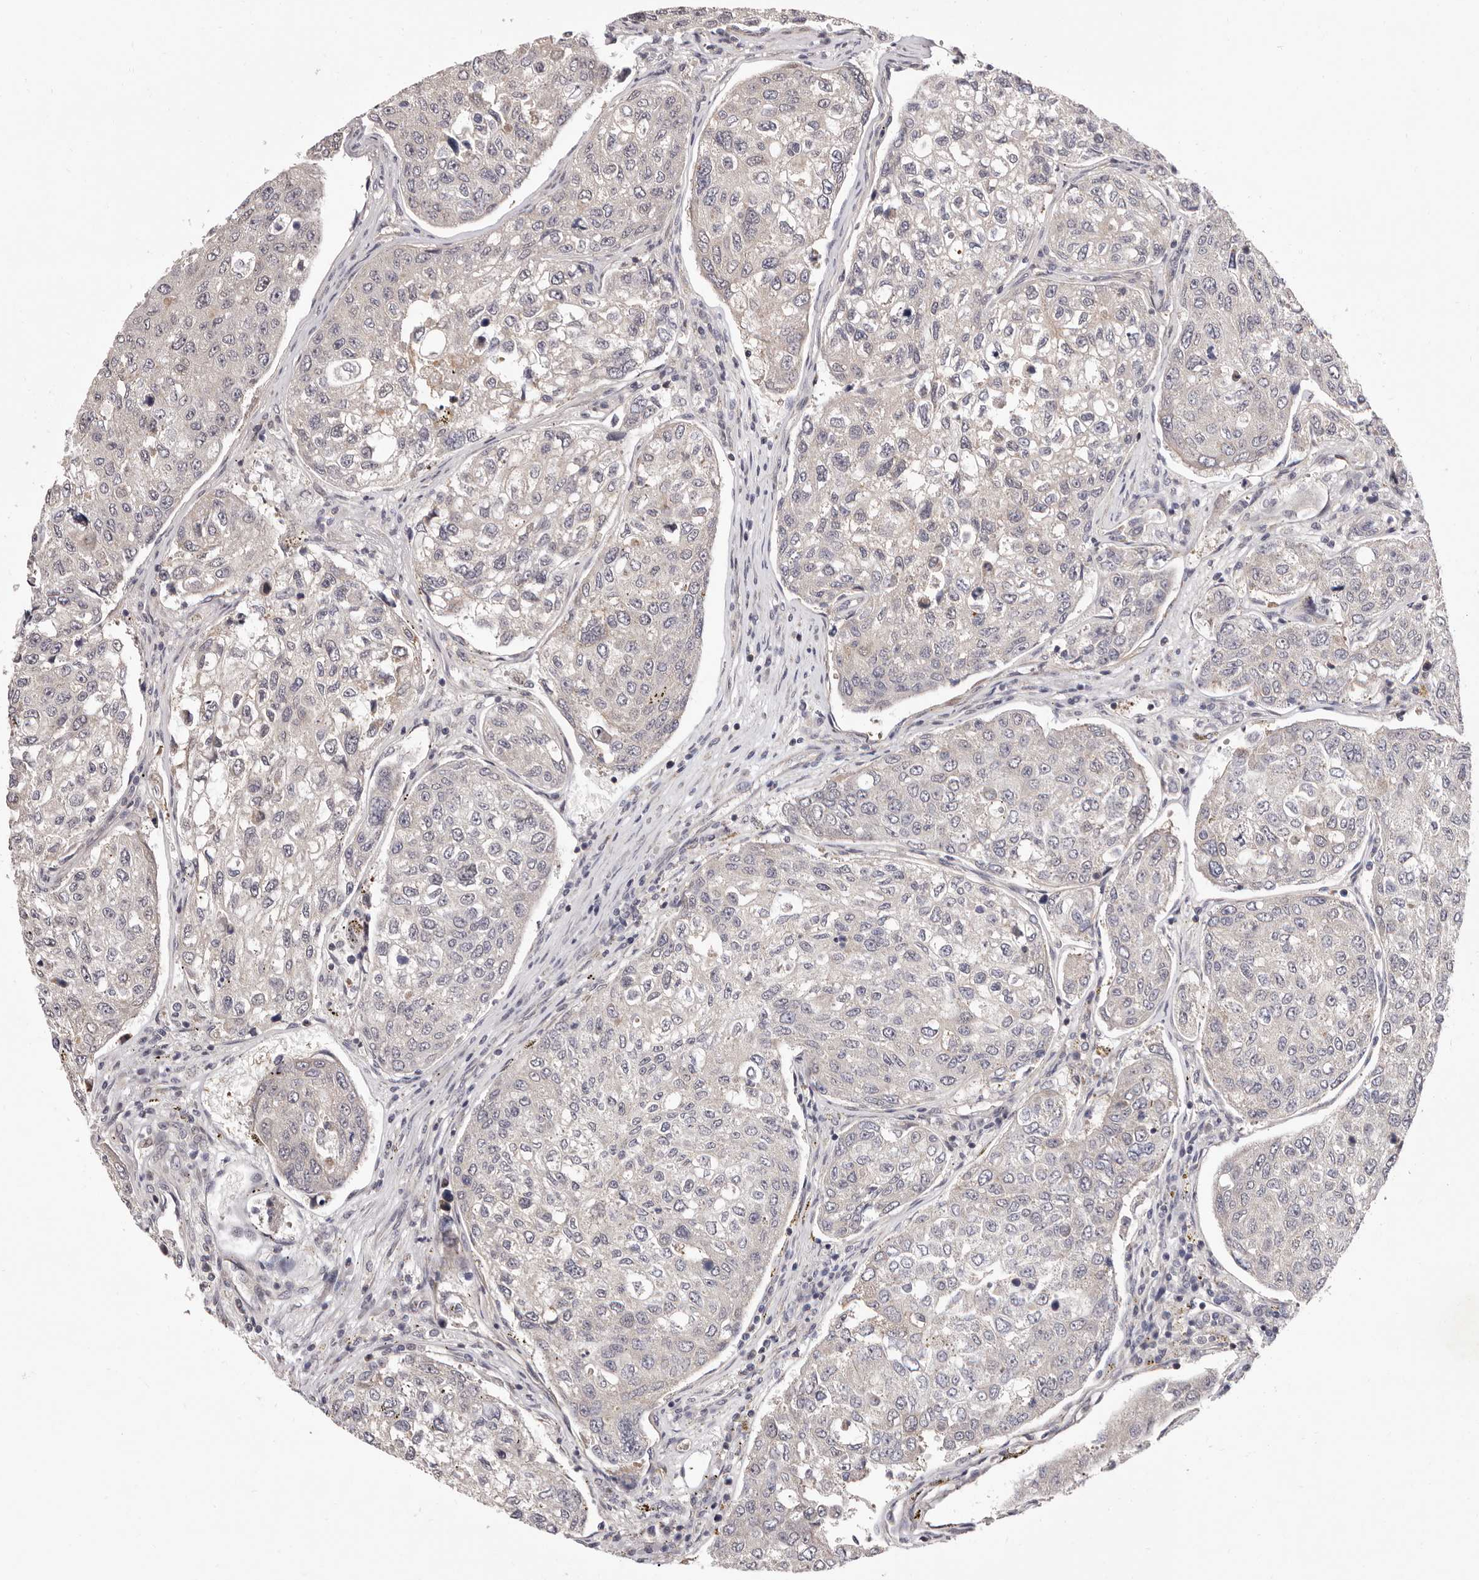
{"staining": {"intensity": "negative", "quantity": "none", "location": "none"}, "tissue": "urothelial cancer", "cell_type": "Tumor cells", "image_type": "cancer", "snomed": [{"axis": "morphology", "description": "Urothelial carcinoma, High grade"}, {"axis": "topography", "description": "Lymph node"}, {"axis": "topography", "description": "Urinary bladder"}], "caption": "Tumor cells show no significant protein positivity in high-grade urothelial carcinoma. (DAB IHC with hematoxylin counter stain).", "gene": "GLRX3", "patient": {"sex": "male", "age": 51}}